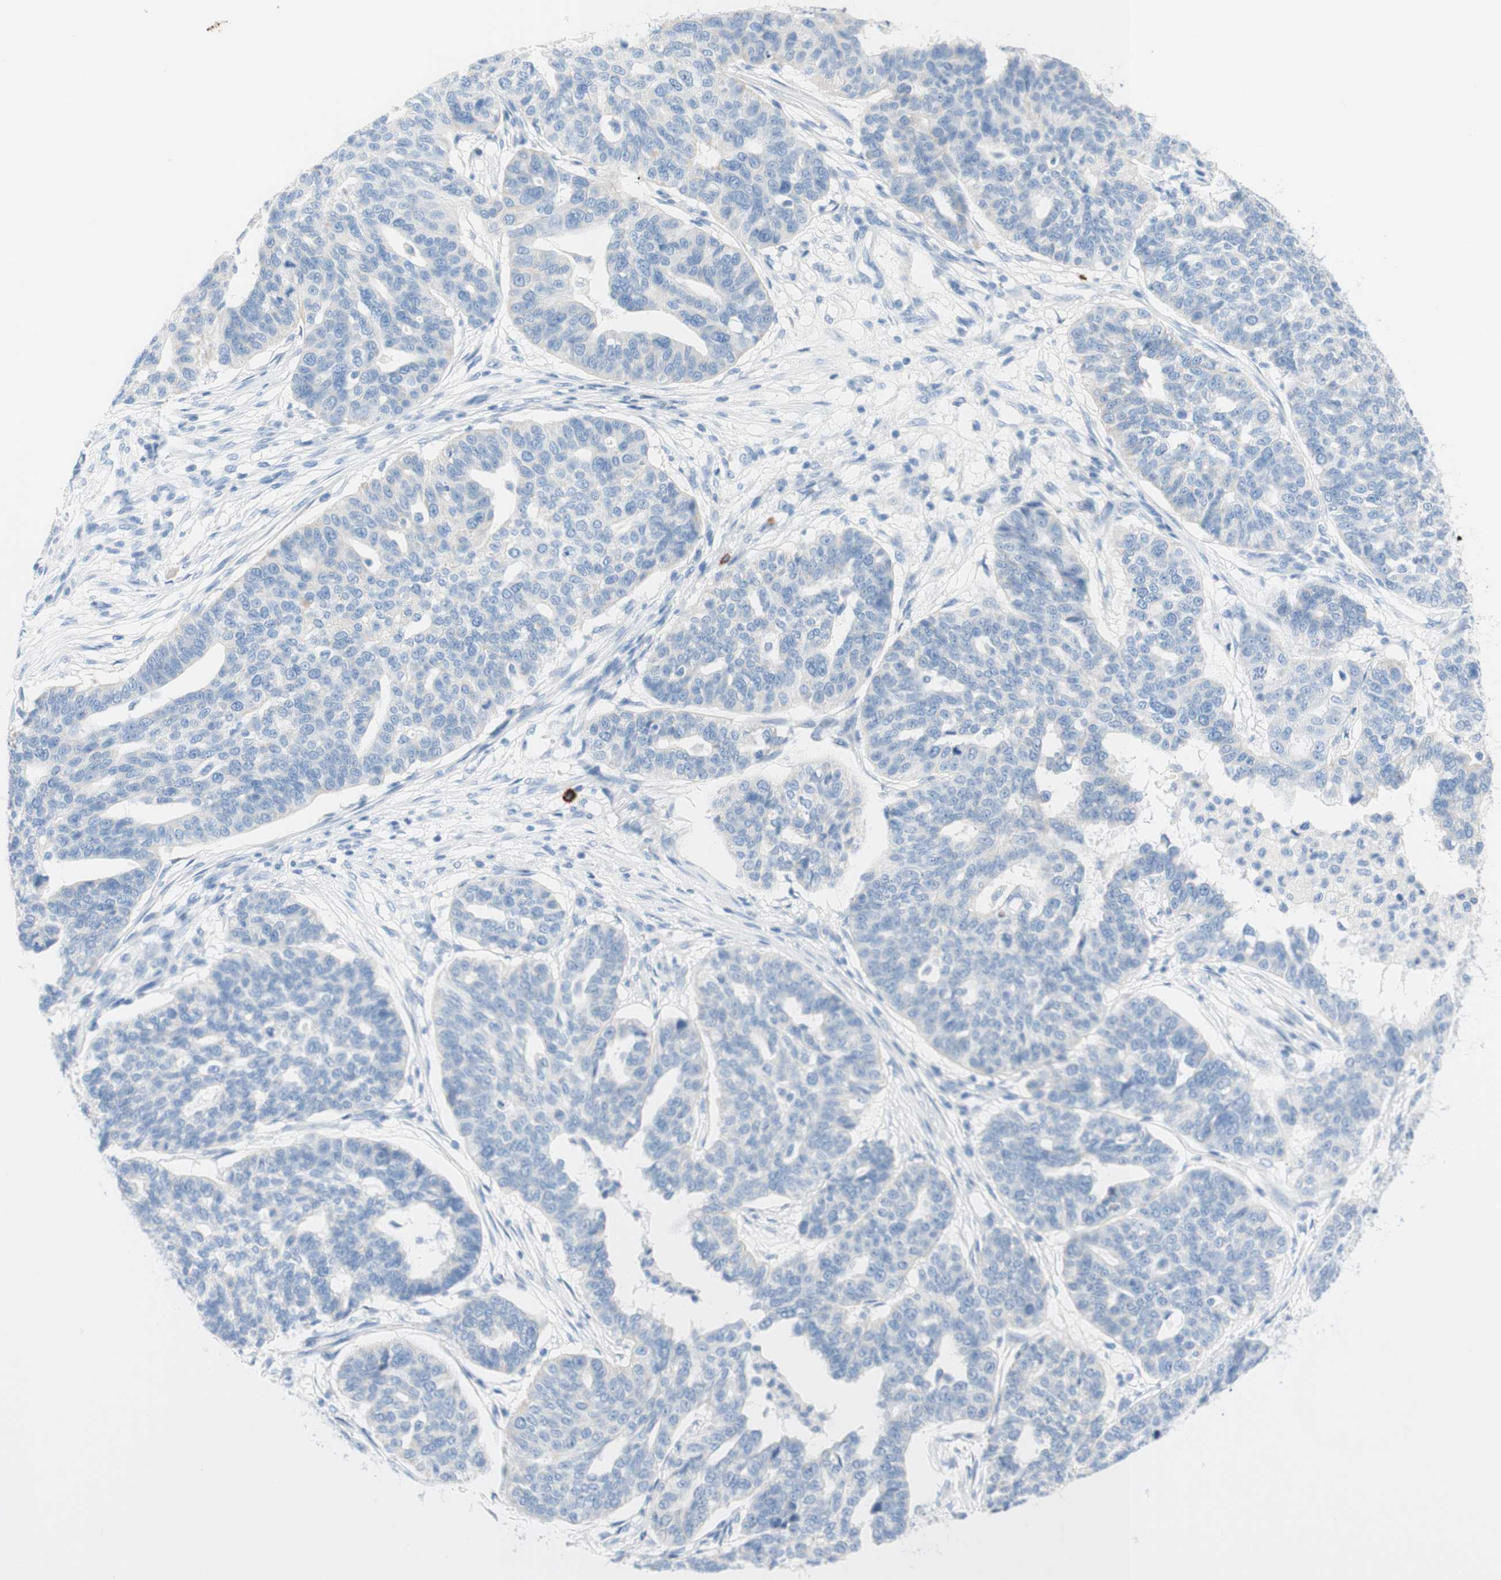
{"staining": {"intensity": "negative", "quantity": "none", "location": "none"}, "tissue": "ovarian cancer", "cell_type": "Tumor cells", "image_type": "cancer", "snomed": [{"axis": "morphology", "description": "Cystadenocarcinoma, serous, NOS"}, {"axis": "topography", "description": "Ovary"}], "caption": "This photomicrograph is of ovarian cancer stained with IHC to label a protein in brown with the nuclei are counter-stained blue. There is no staining in tumor cells.", "gene": "CEACAM1", "patient": {"sex": "female", "age": 59}}